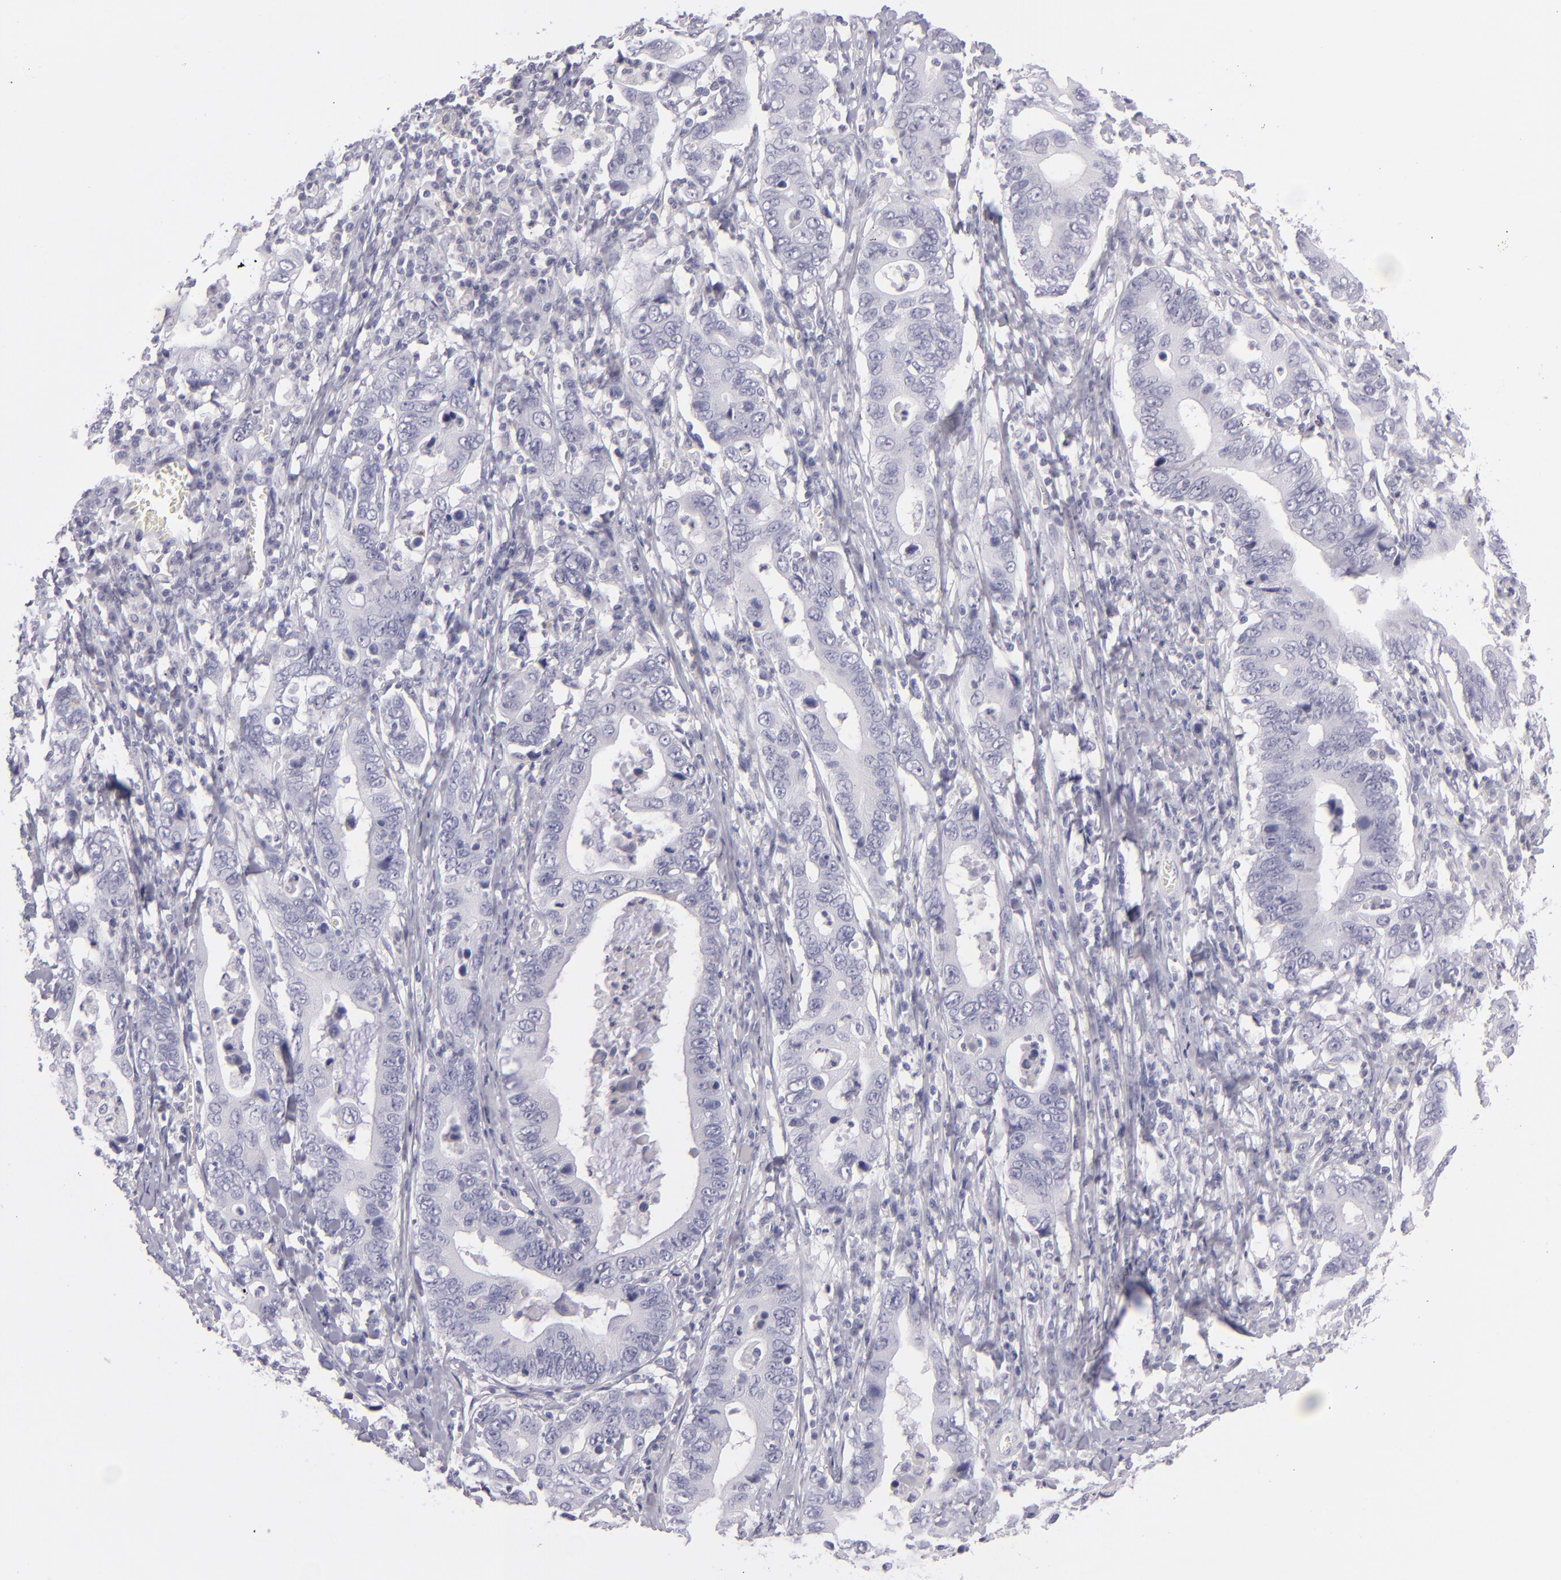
{"staining": {"intensity": "negative", "quantity": "none", "location": "none"}, "tissue": "stomach cancer", "cell_type": "Tumor cells", "image_type": "cancer", "snomed": [{"axis": "morphology", "description": "Adenocarcinoma, NOS"}, {"axis": "topography", "description": "Stomach, upper"}], "caption": "There is no significant expression in tumor cells of adenocarcinoma (stomach).", "gene": "TNNC1", "patient": {"sex": "male", "age": 63}}